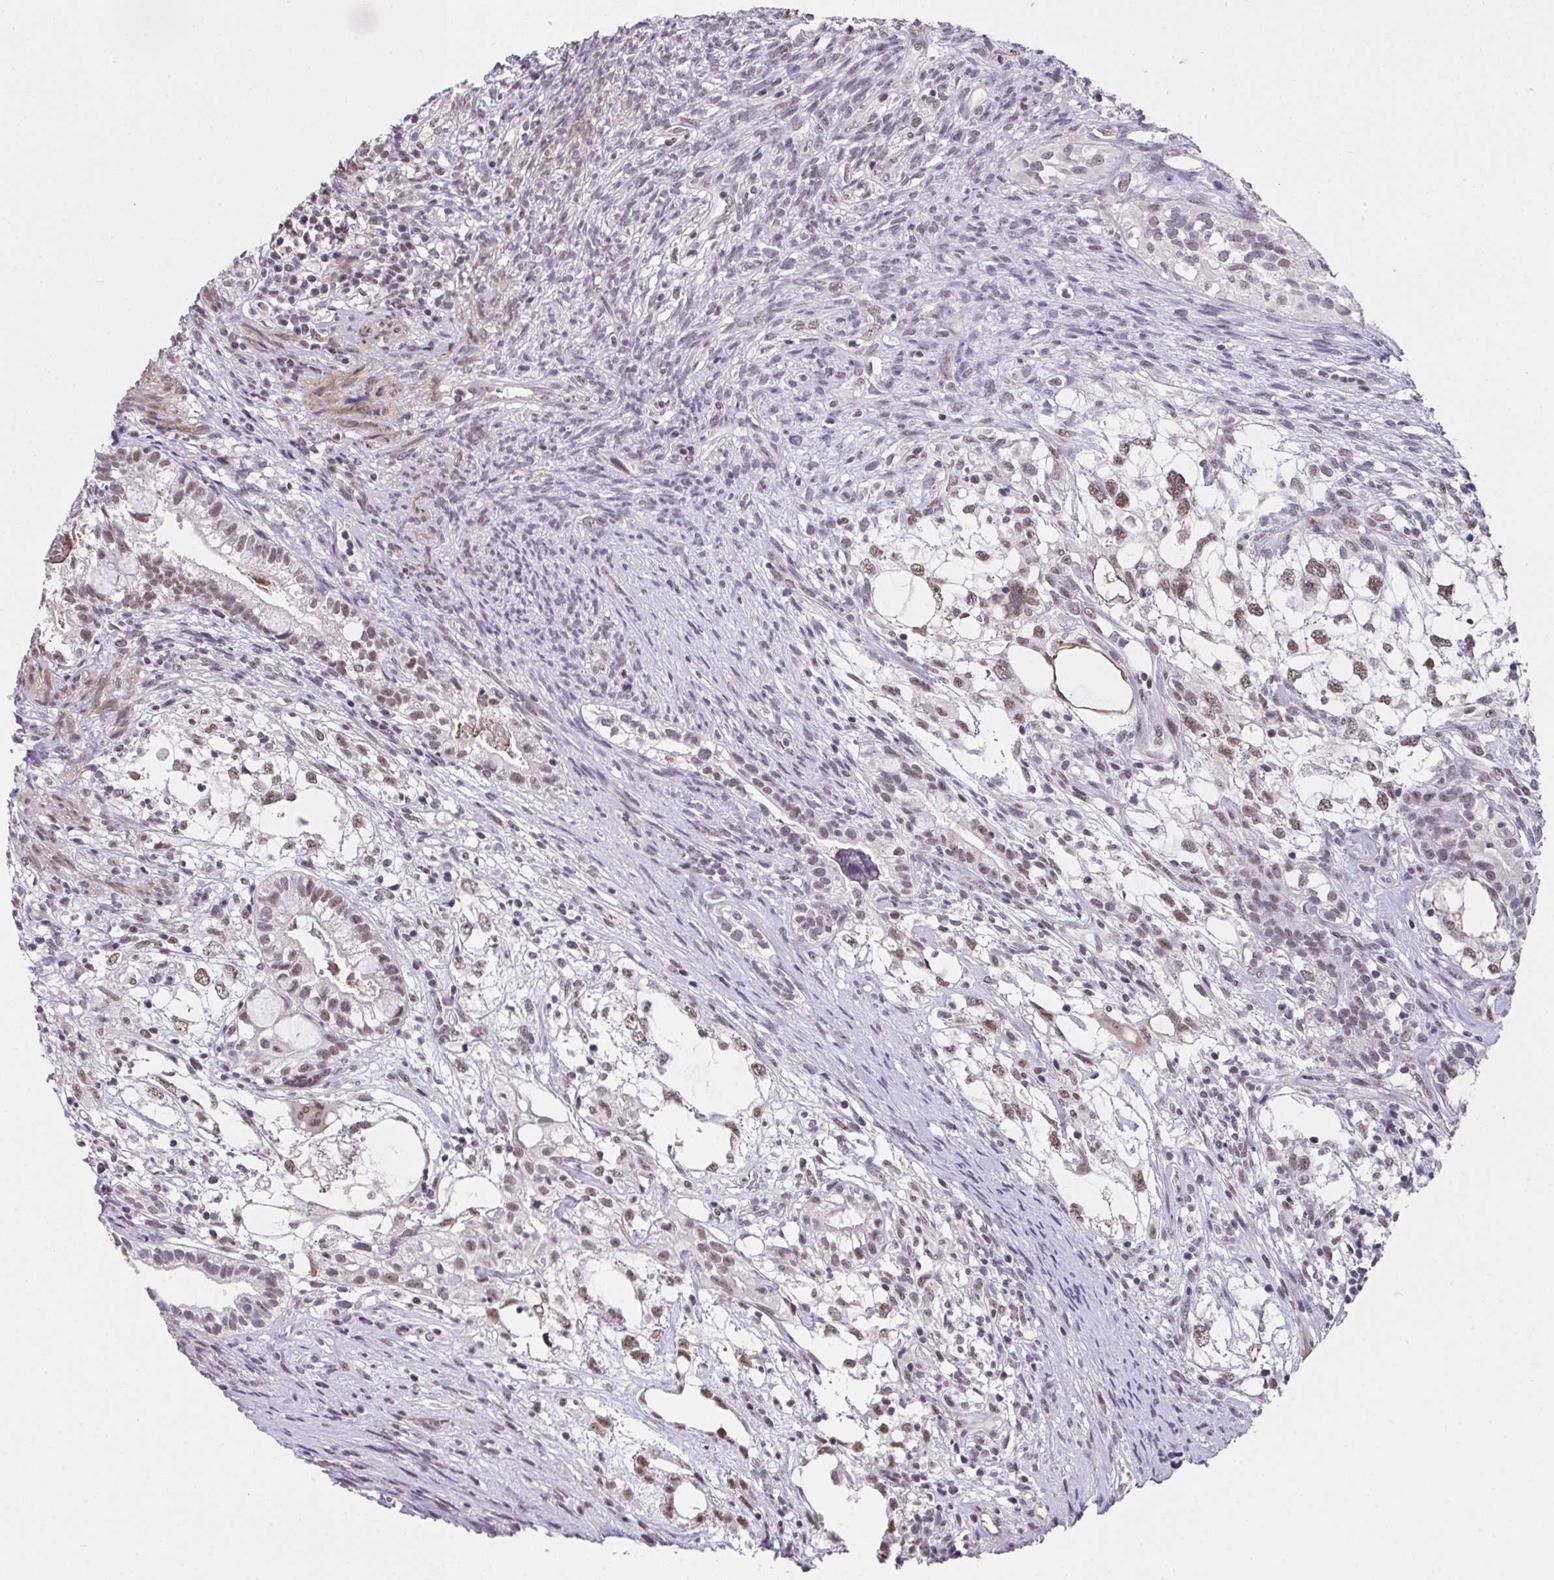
{"staining": {"intensity": "moderate", "quantity": "25%-75%", "location": "nuclear"}, "tissue": "testis cancer", "cell_type": "Tumor cells", "image_type": "cancer", "snomed": [{"axis": "morphology", "description": "Seminoma, NOS"}, {"axis": "morphology", "description": "Carcinoma, Embryonal, NOS"}, {"axis": "topography", "description": "Testis"}], "caption": "Approximately 25%-75% of tumor cells in human testis embryonal carcinoma display moderate nuclear protein positivity as visualized by brown immunohistochemical staining.", "gene": "RBBP6", "patient": {"sex": "male", "age": 41}}